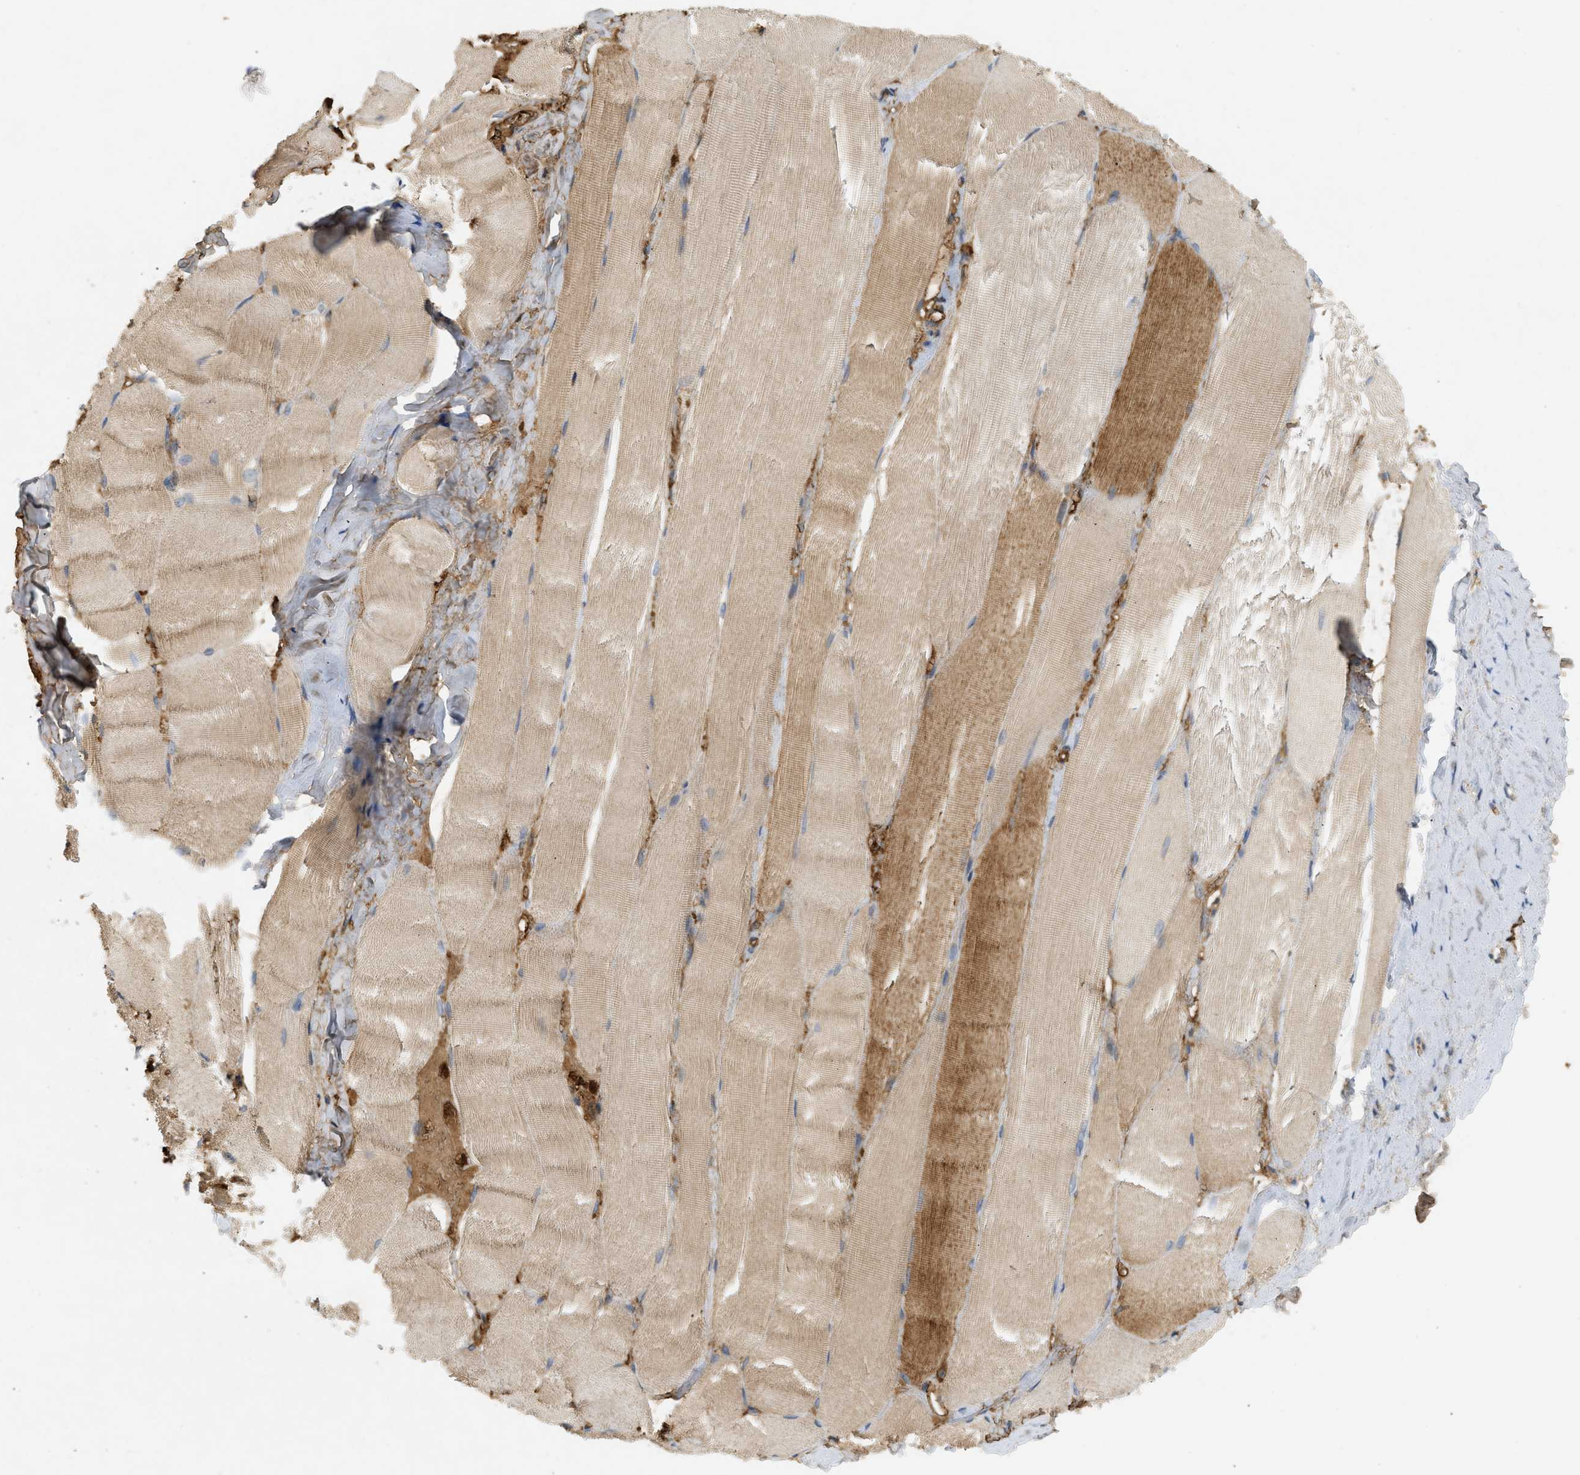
{"staining": {"intensity": "weak", "quantity": ">75%", "location": "cytoplasmic/membranous"}, "tissue": "skeletal muscle", "cell_type": "Myocytes", "image_type": "normal", "snomed": [{"axis": "morphology", "description": "Normal tissue, NOS"}, {"axis": "morphology", "description": "Squamous cell carcinoma, NOS"}, {"axis": "topography", "description": "Skeletal muscle"}], "caption": "About >75% of myocytes in unremarkable human skeletal muscle show weak cytoplasmic/membranous protein staining as visualized by brown immunohistochemical staining.", "gene": "F8", "patient": {"sex": "male", "age": 51}}